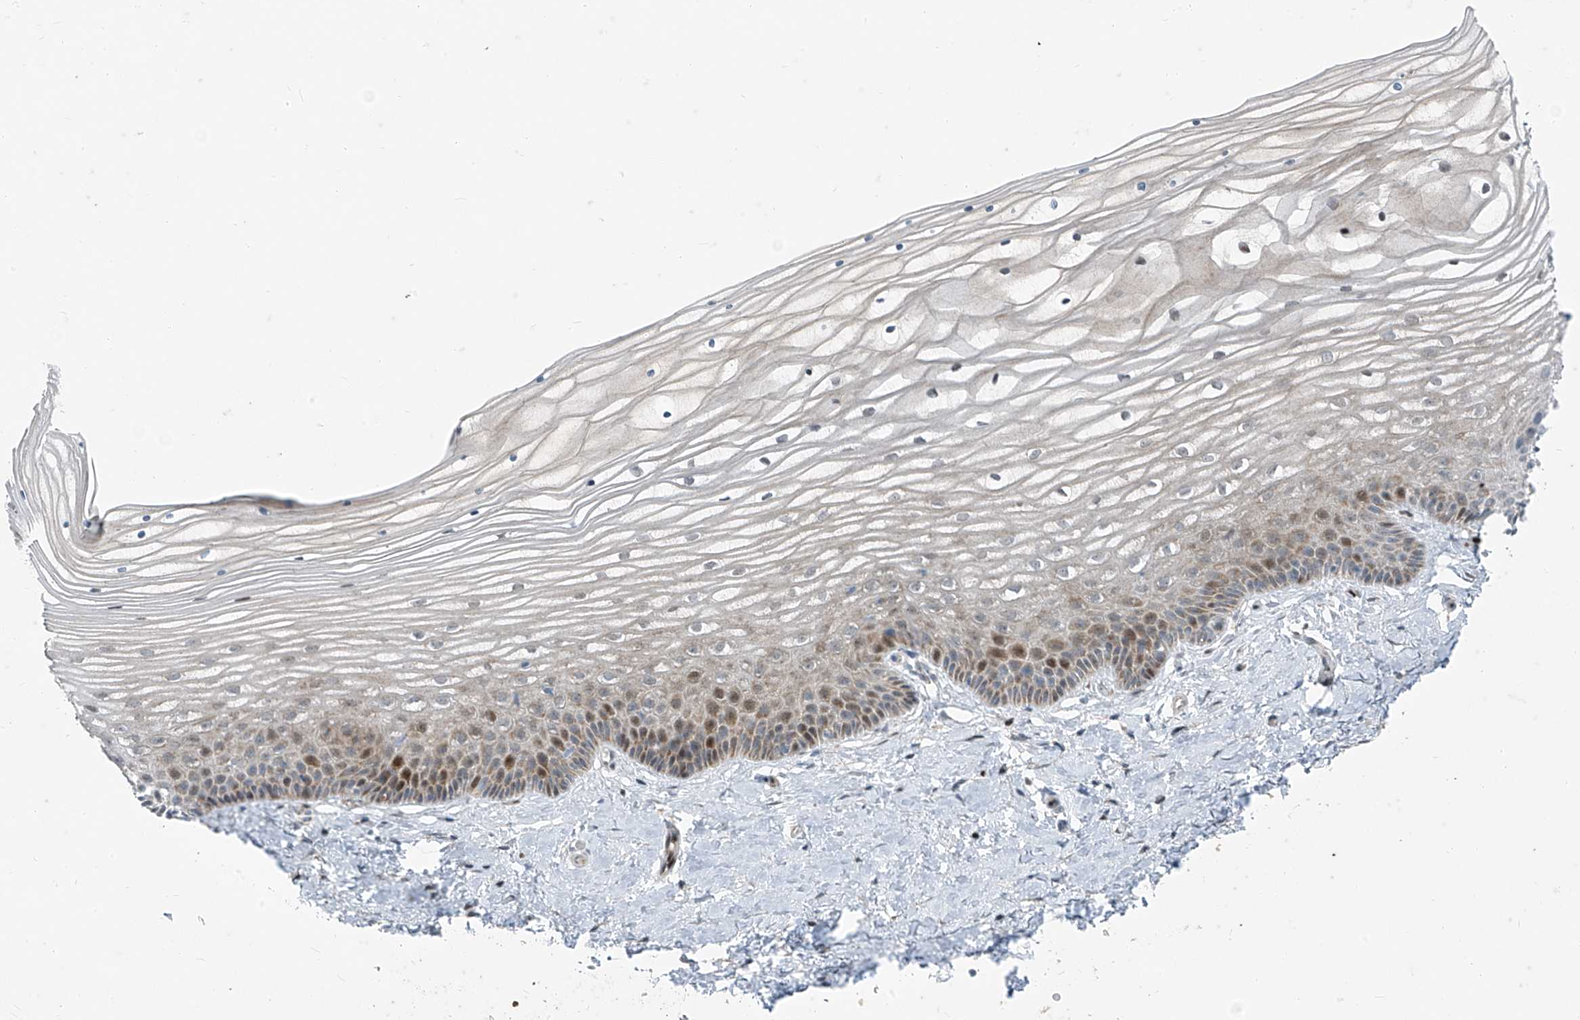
{"staining": {"intensity": "moderate", "quantity": "25%-75%", "location": "nuclear"}, "tissue": "vagina", "cell_type": "Squamous epithelial cells", "image_type": "normal", "snomed": [{"axis": "morphology", "description": "Normal tissue, NOS"}, {"axis": "topography", "description": "Vagina"}, {"axis": "topography", "description": "Cervix"}], "caption": "High-power microscopy captured an immunohistochemistry (IHC) photomicrograph of unremarkable vagina, revealing moderate nuclear staining in about 25%-75% of squamous epithelial cells.", "gene": "PPCS", "patient": {"sex": "female", "age": 40}}